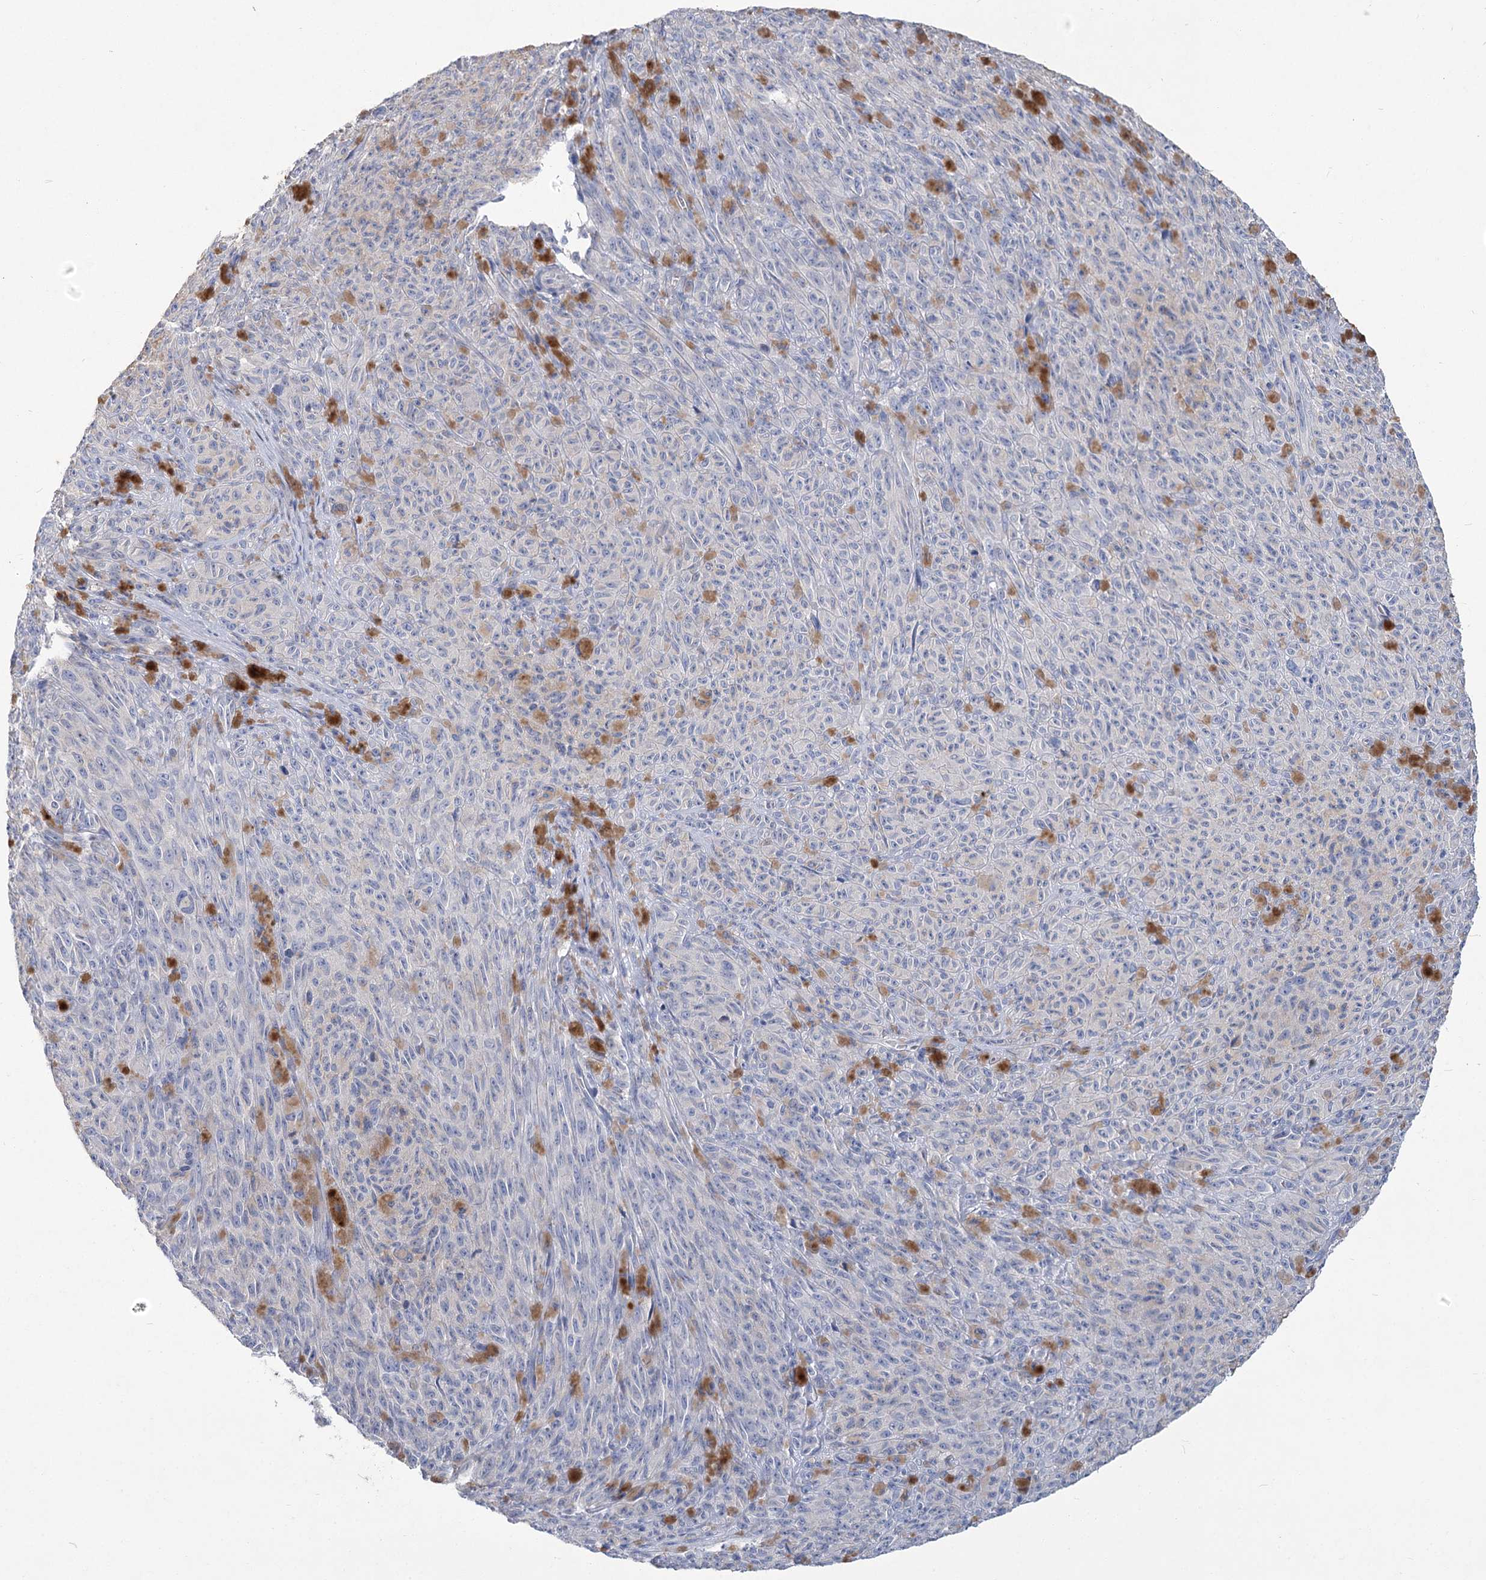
{"staining": {"intensity": "negative", "quantity": "none", "location": "none"}, "tissue": "melanoma", "cell_type": "Tumor cells", "image_type": "cancer", "snomed": [{"axis": "morphology", "description": "Malignant melanoma, NOS"}, {"axis": "topography", "description": "Skin"}], "caption": "Immunohistochemistry (IHC) of malignant melanoma reveals no positivity in tumor cells.", "gene": "SLC9A3", "patient": {"sex": "female", "age": 82}}